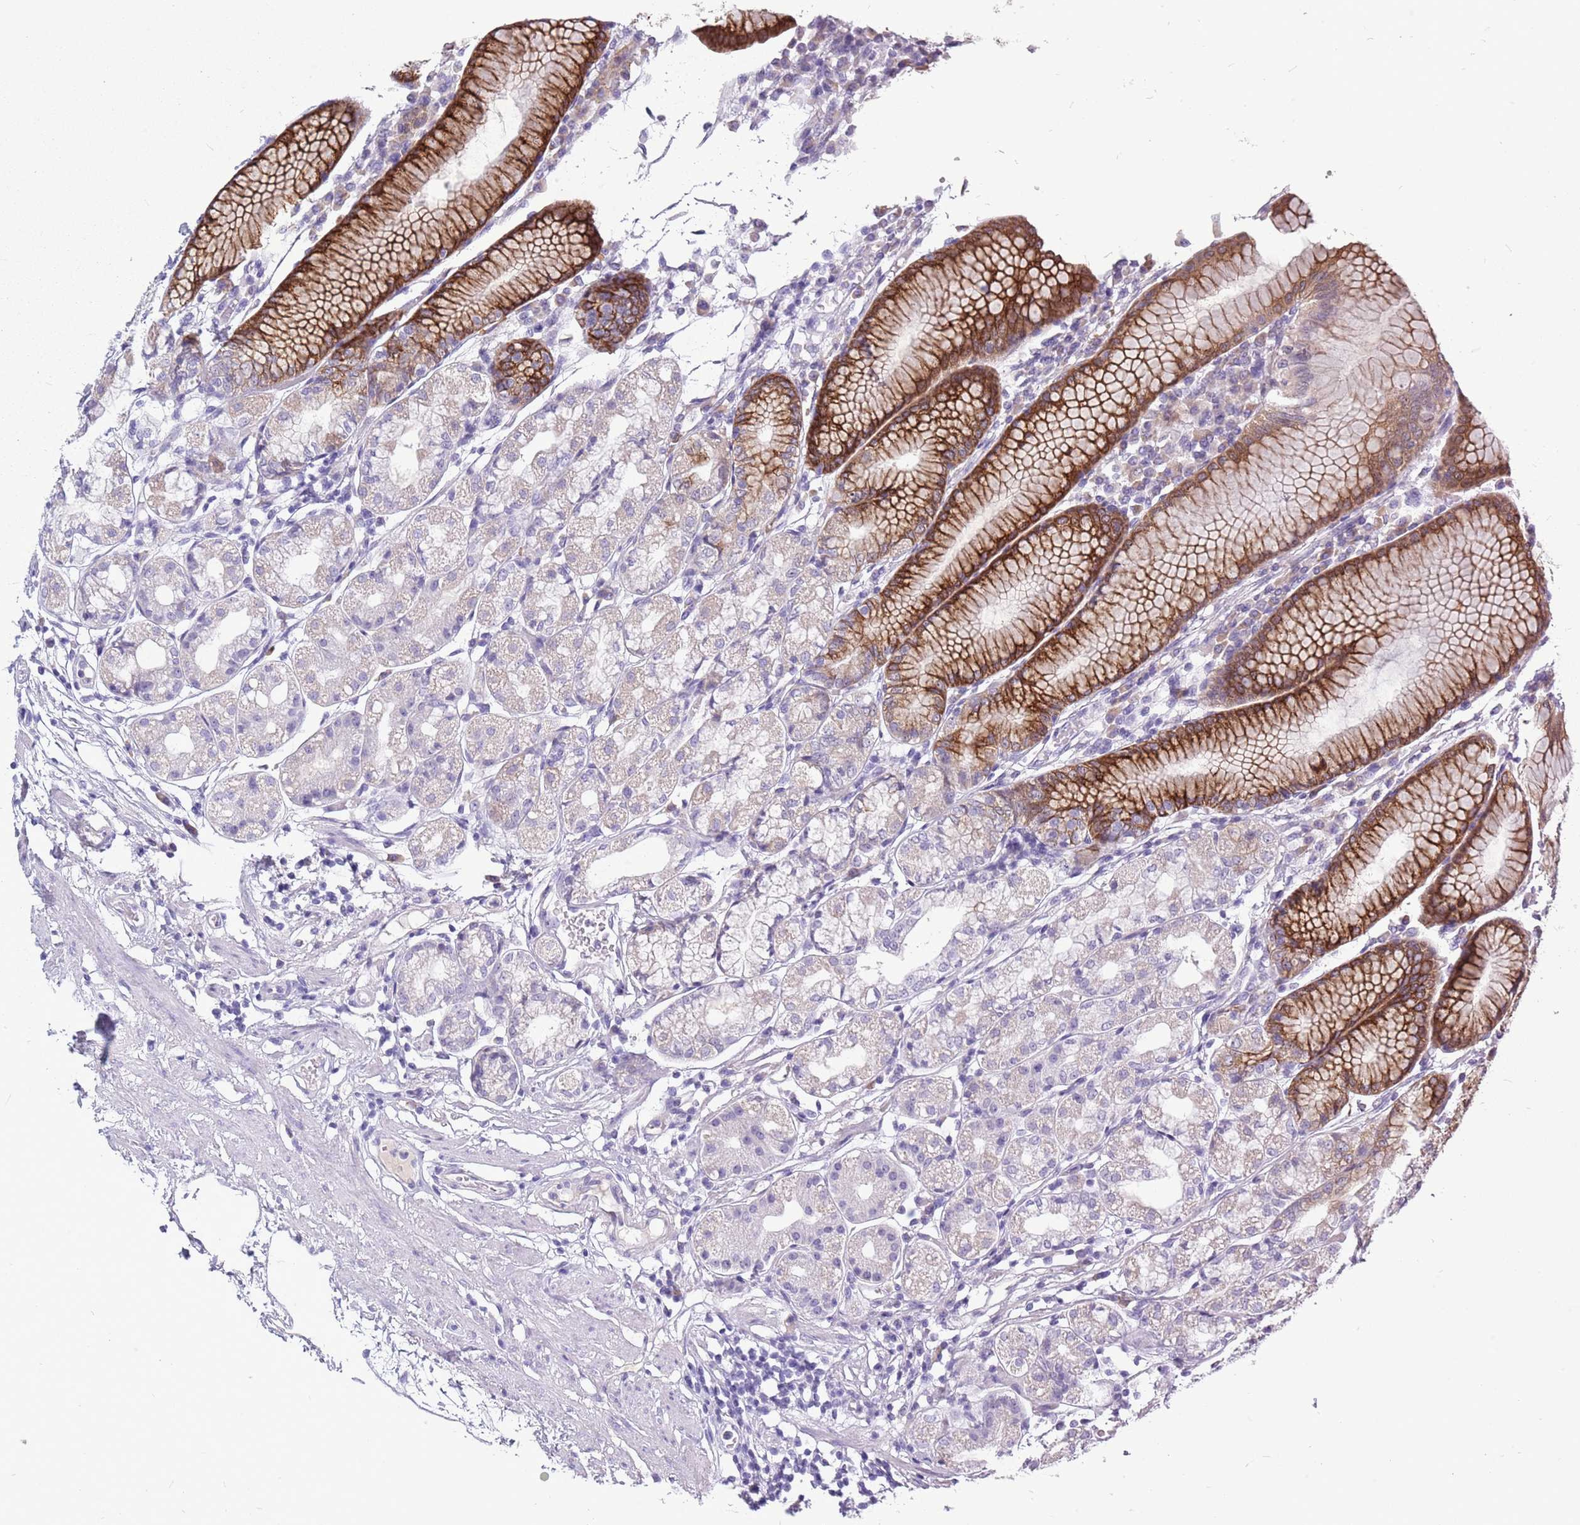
{"staining": {"intensity": "strong", "quantity": "25%-75%", "location": "cytoplasmic/membranous"}, "tissue": "stomach", "cell_type": "Glandular cells", "image_type": "normal", "snomed": [{"axis": "morphology", "description": "Normal tissue, NOS"}, {"axis": "topography", "description": "Stomach"}], "caption": "Immunohistochemistry staining of normal stomach, which demonstrates high levels of strong cytoplasmic/membranous expression in about 25%-75% of glandular cells indicating strong cytoplasmic/membranous protein positivity. The staining was performed using DAB (3,3'-diaminobenzidine) (brown) for protein detection and nuclei were counterstained in hematoxylin (blue).", "gene": "ZNF425", "patient": {"sex": "female", "age": 57}}